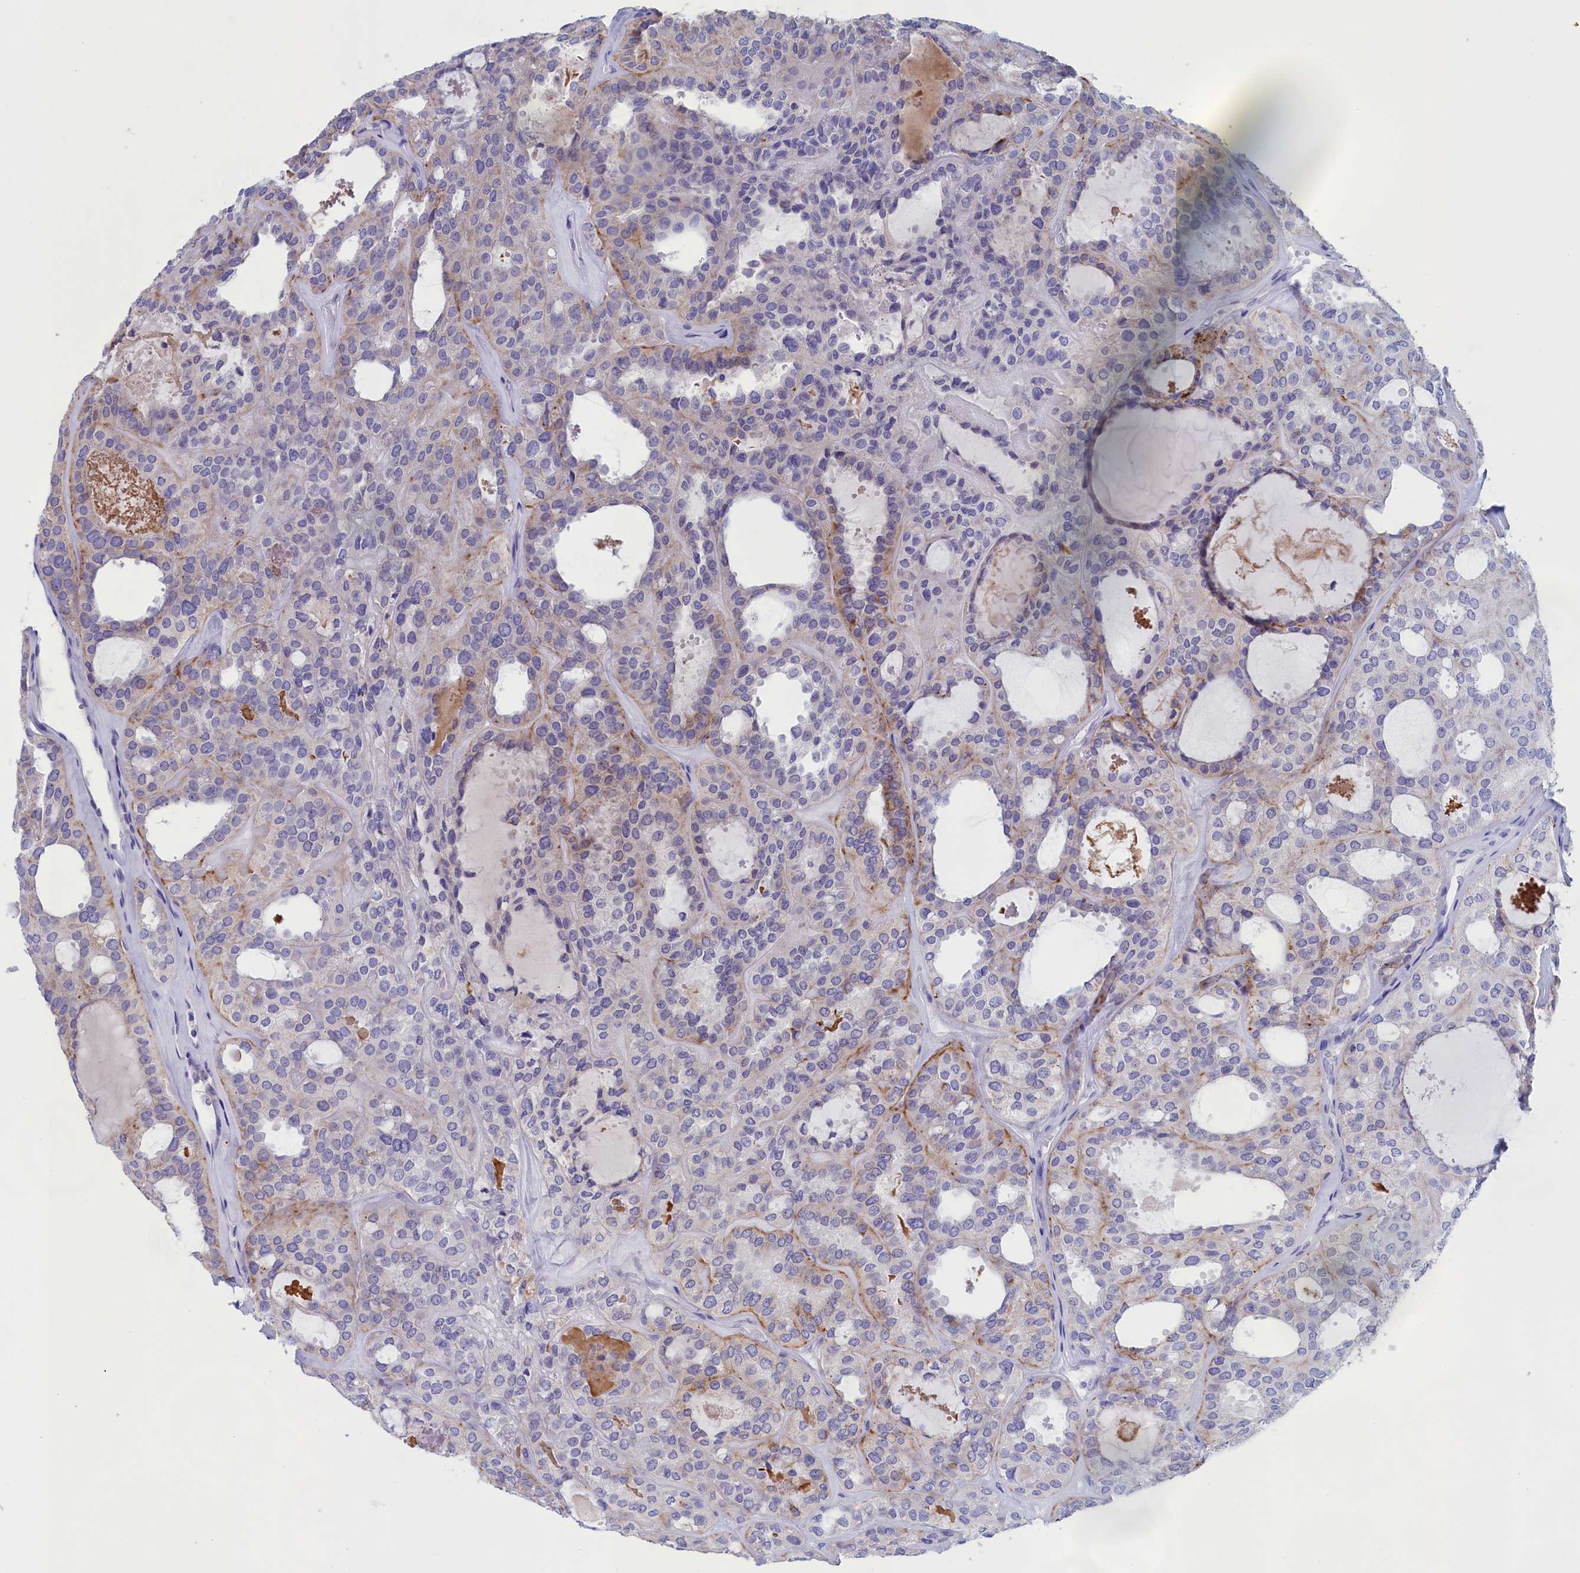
{"staining": {"intensity": "moderate", "quantity": "<25%", "location": "cytoplasmic/membranous"}, "tissue": "thyroid cancer", "cell_type": "Tumor cells", "image_type": "cancer", "snomed": [{"axis": "morphology", "description": "Follicular adenoma carcinoma, NOS"}, {"axis": "topography", "description": "Thyroid gland"}], "caption": "Brown immunohistochemical staining in human thyroid follicular adenoma carcinoma displays moderate cytoplasmic/membranous expression in approximately <25% of tumor cells.", "gene": "ANKRD2", "patient": {"sex": "male", "age": 75}}